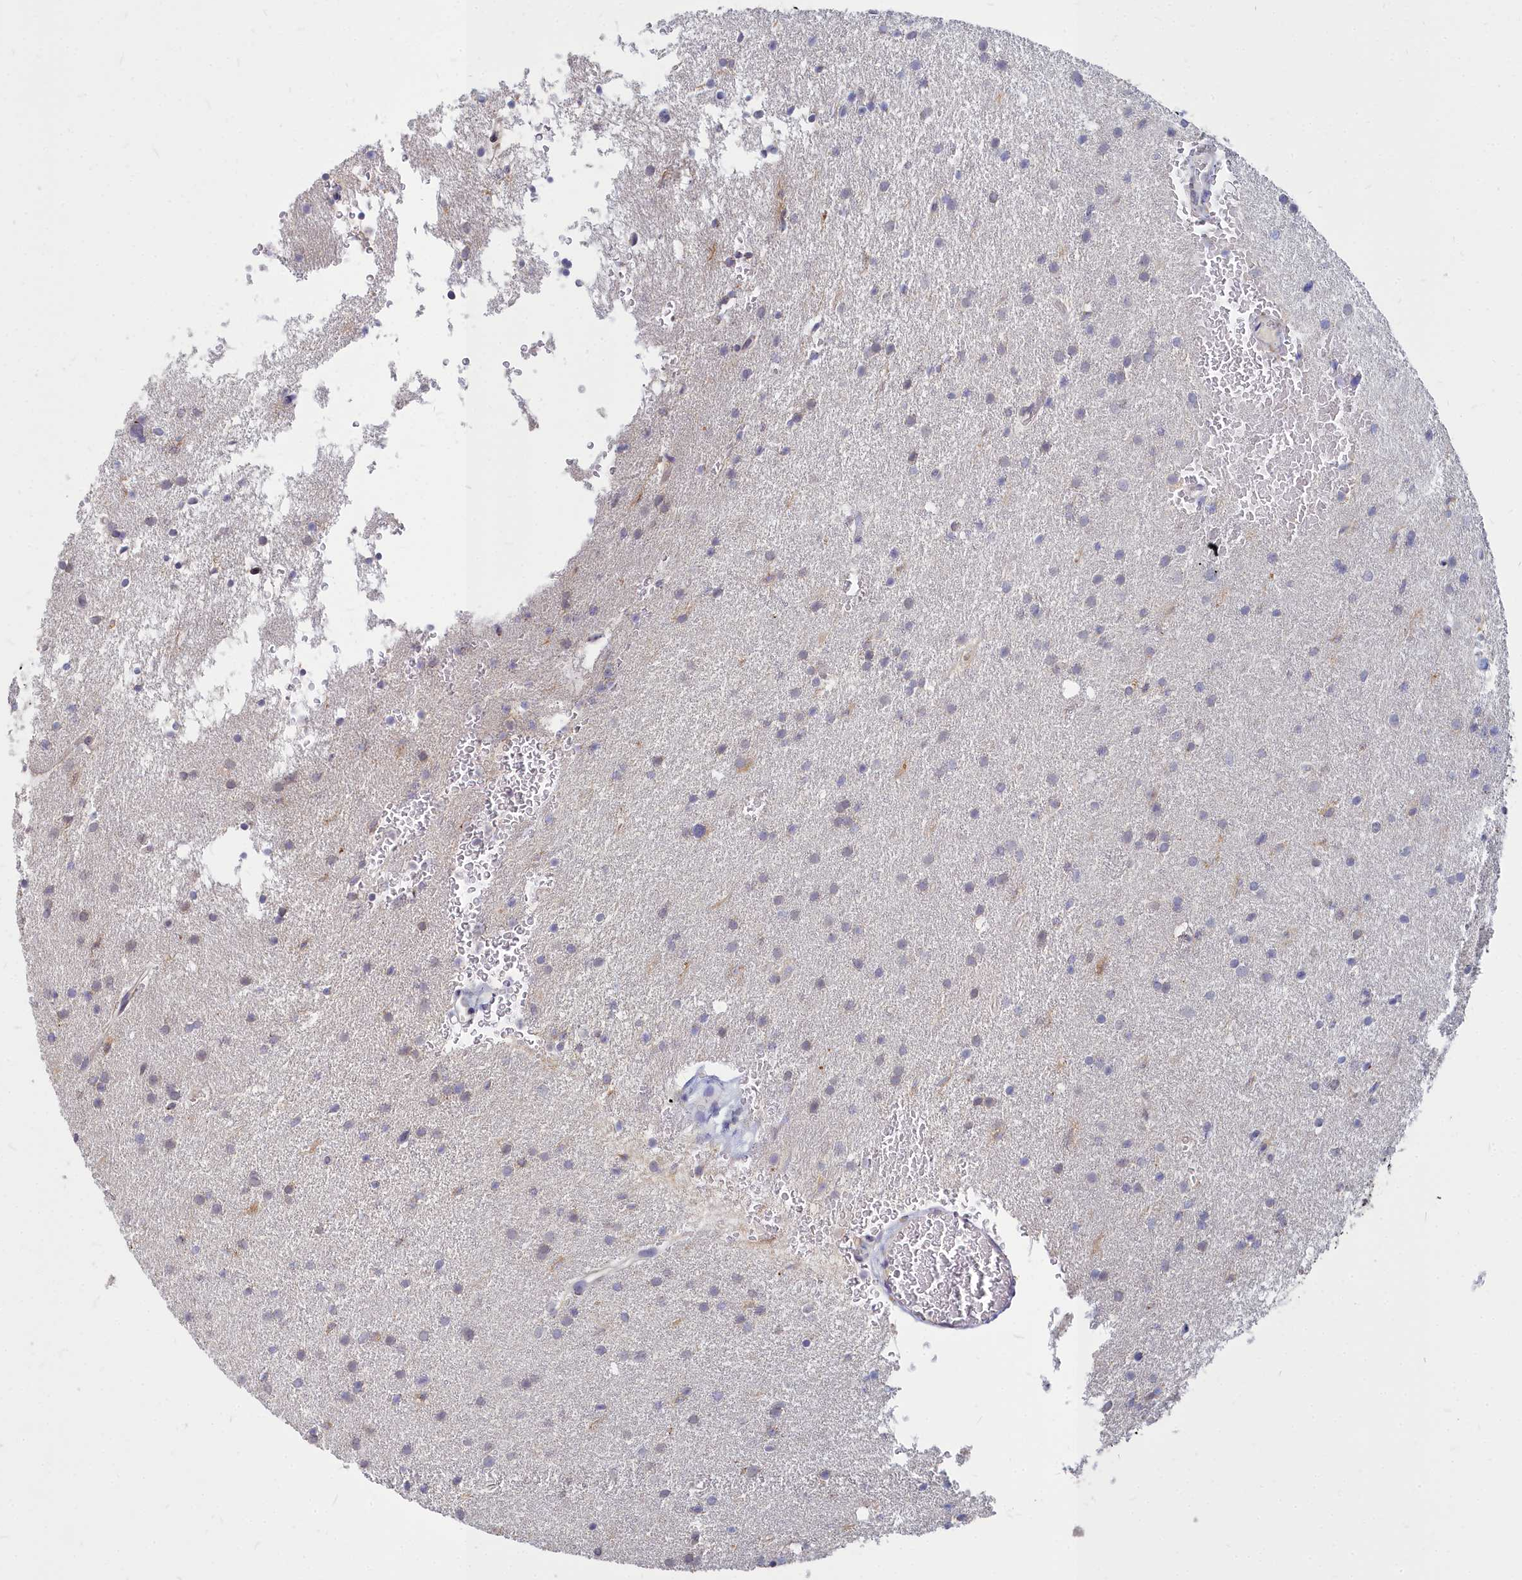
{"staining": {"intensity": "negative", "quantity": "none", "location": "none"}, "tissue": "glioma", "cell_type": "Tumor cells", "image_type": "cancer", "snomed": [{"axis": "morphology", "description": "Glioma, malignant, High grade"}, {"axis": "topography", "description": "Cerebral cortex"}], "caption": "There is no significant expression in tumor cells of glioma.", "gene": "NOXA1", "patient": {"sex": "female", "age": 36}}